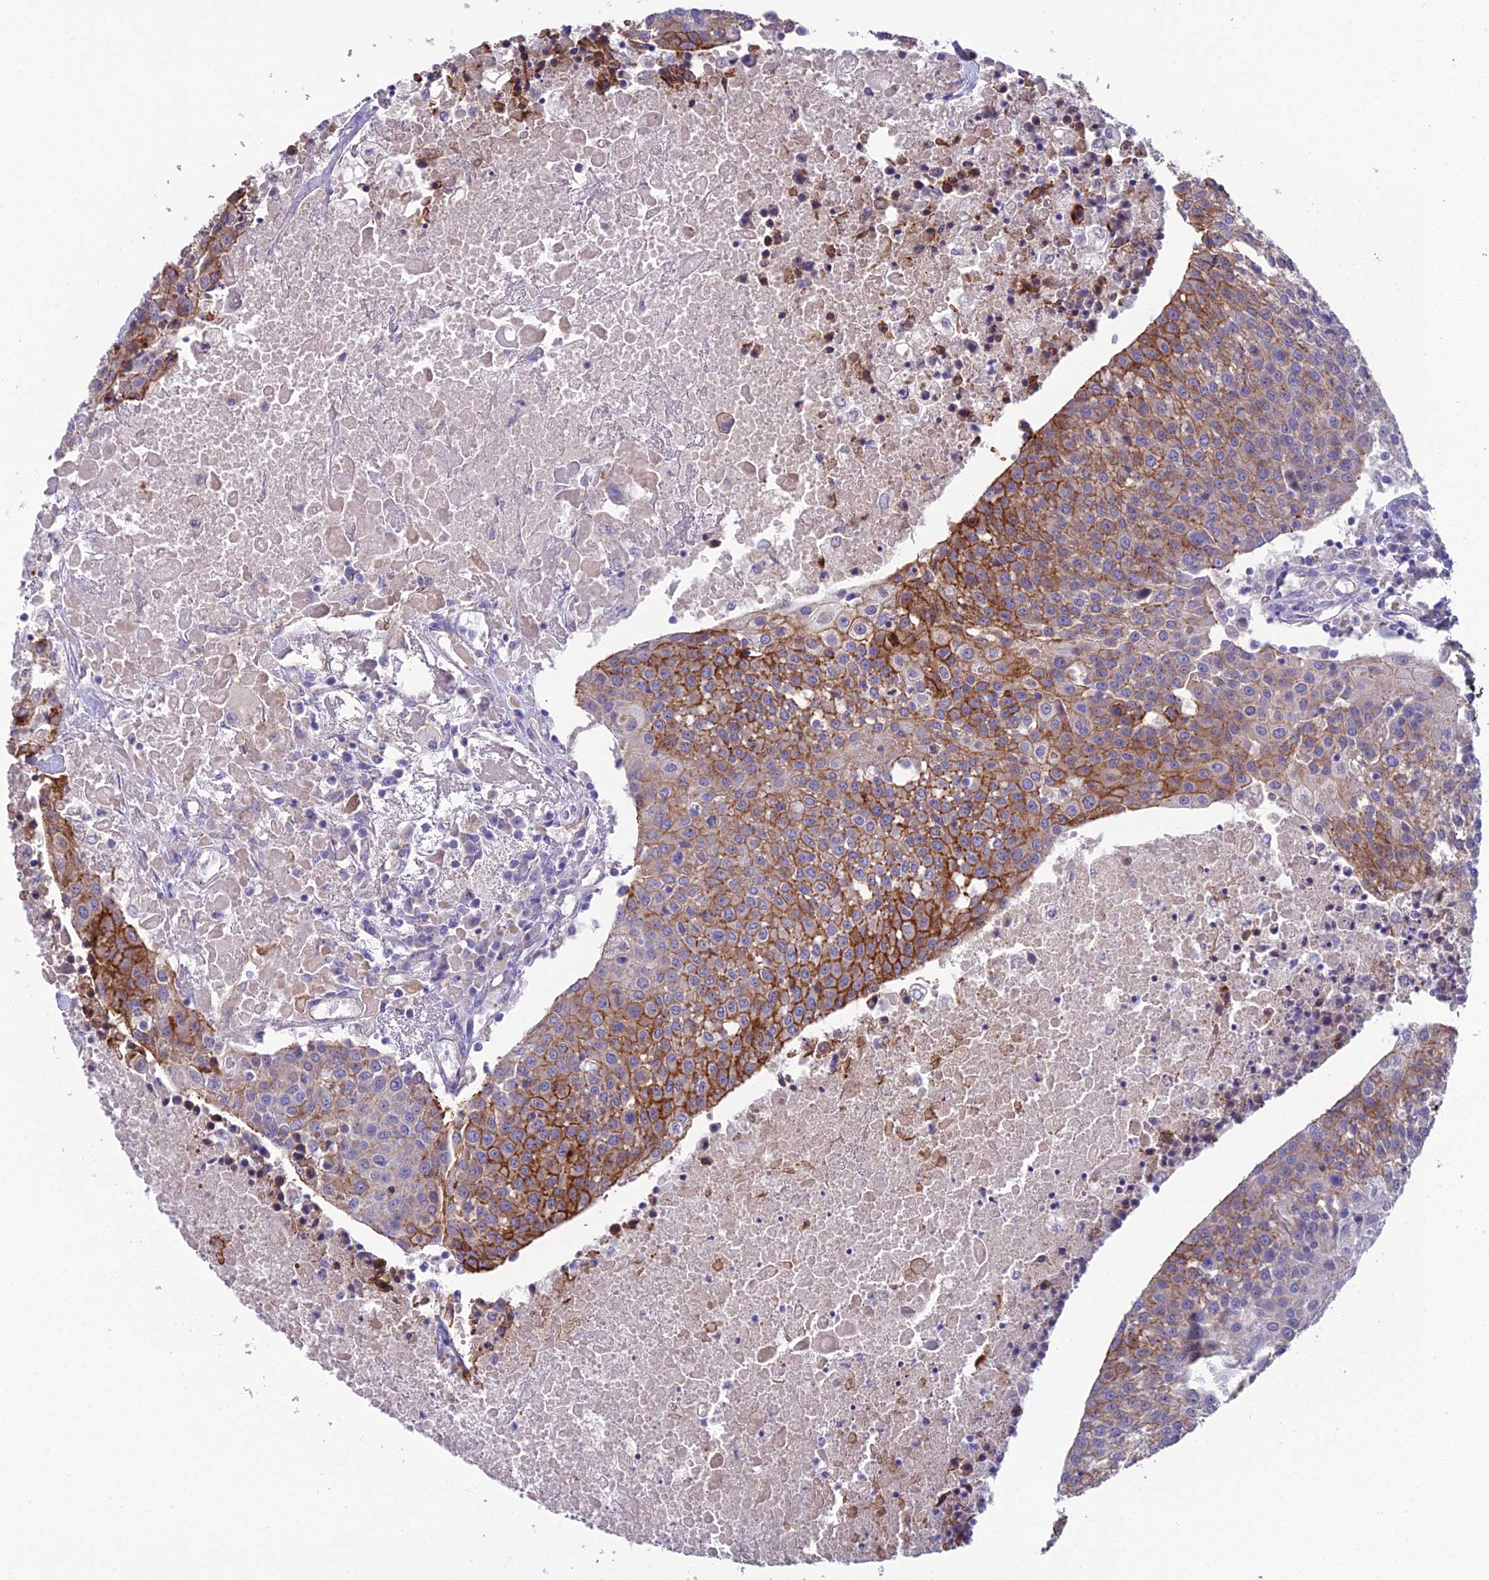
{"staining": {"intensity": "strong", "quantity": "25%-75%", "location": "cytoplasmic/membranous"}, "tissue": "urothelial cancer", "cell_type": "Tumor cells", "image_type": "cancer", "snomed": [{"axis": "morphology", "description": "Urothelial carcinoma, High grade"}, {"axis": "topography", "description": "Urinary bladder"}], "caption": "This micrograph shows immunohistochemistry staining of human urothelial cancer, with high strong cytoplasmic/membranous expression in about 25%-75% of tumor cells.", "gene": "CFAP47", "patient": {"sex": "female", "age": 85}}